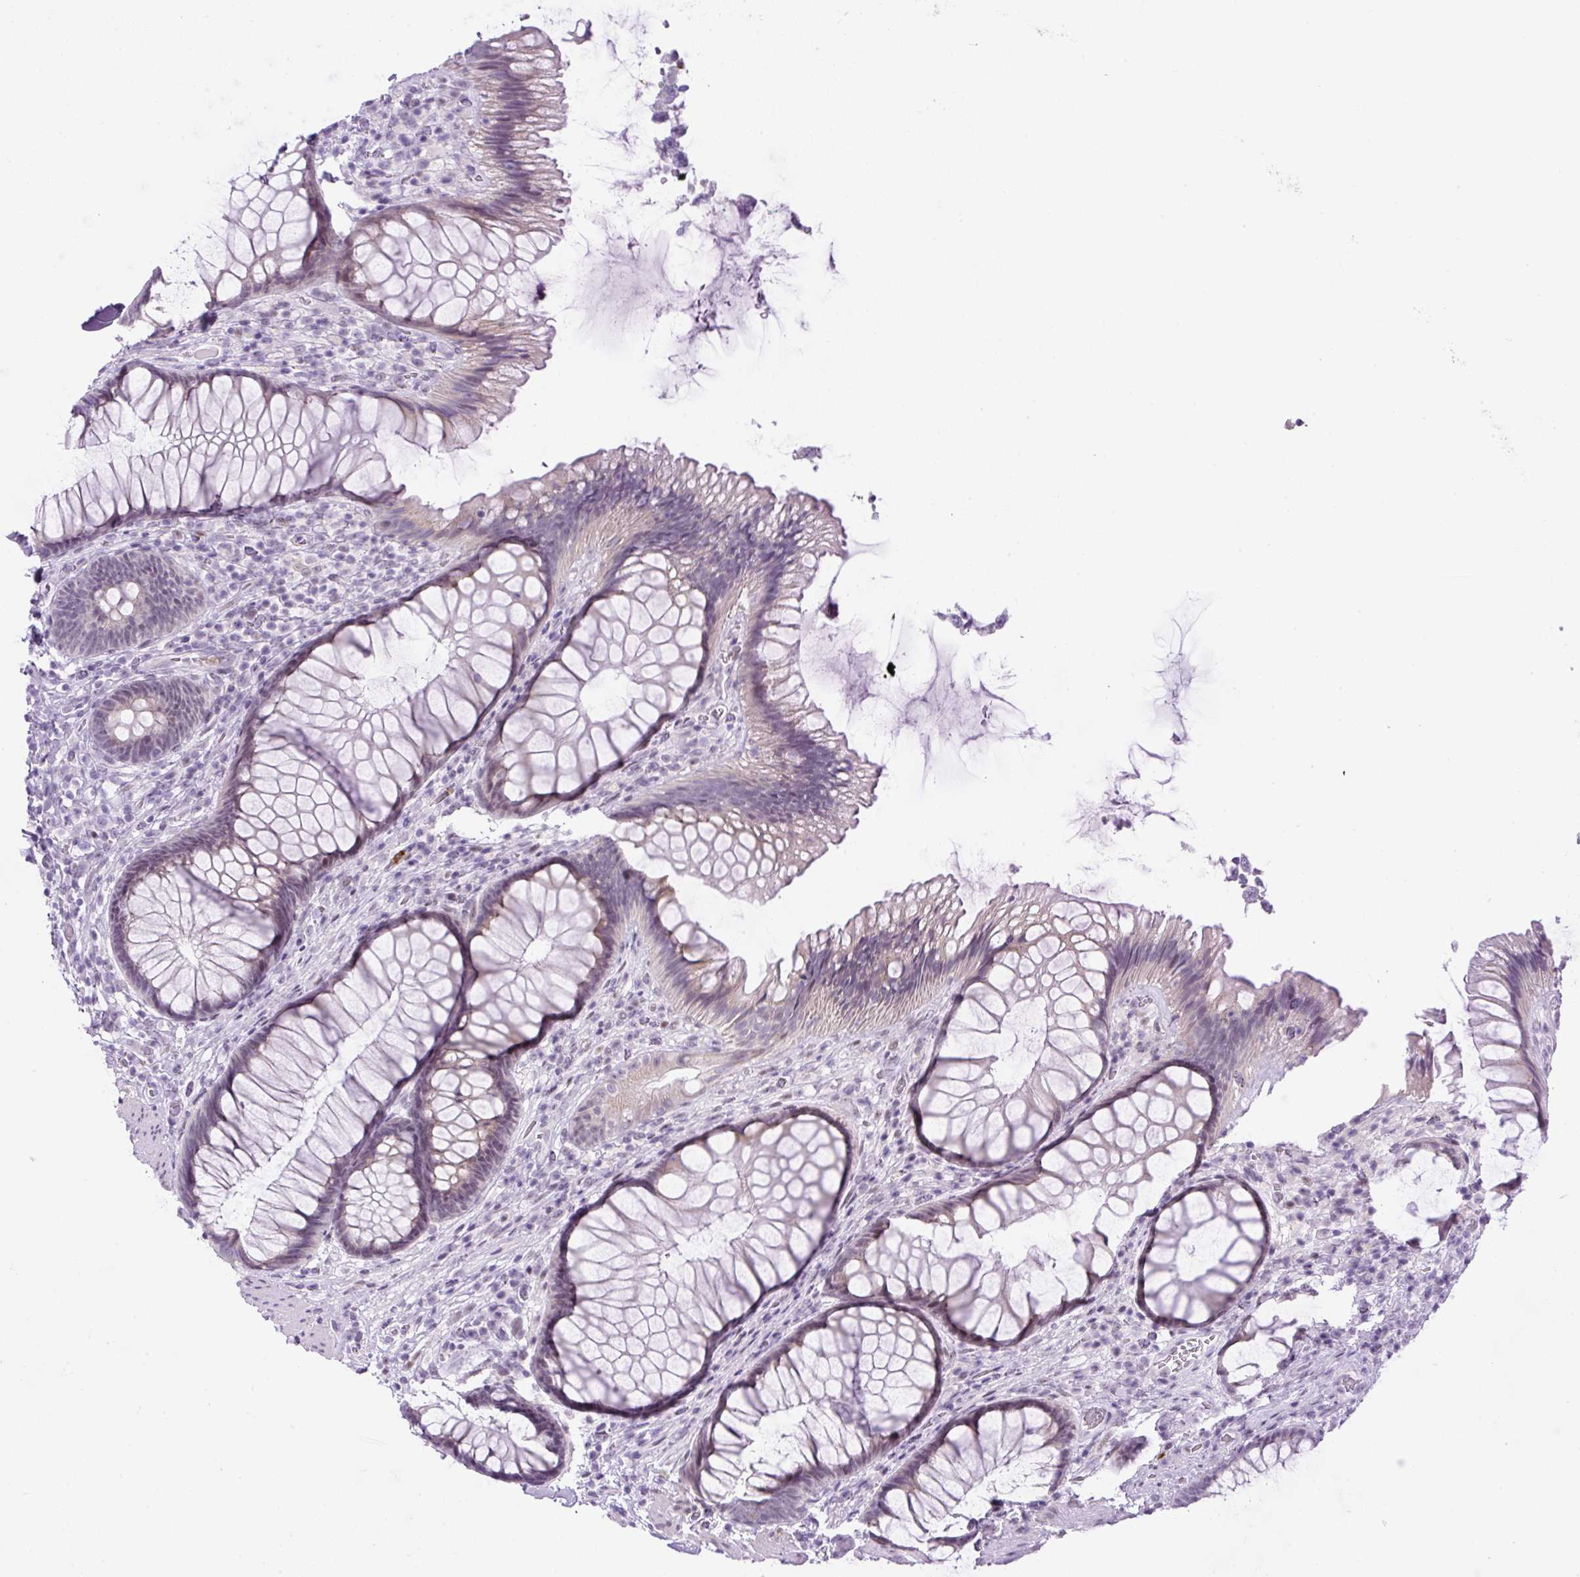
{"staining": {"intensity": "negative", "quantity": "none", "location": "none"}, "tissue": "rectum", "cell_type": "Glandular cells", "image_type": "normal", "snomed": [{"axis": "morphology", "description": "Normal tissue, NOS"}, {"axis": "topography", "description": "Rectum"}], "caption": "Immunohistochemical staining of normal rectum displays no significant expression in glandular cells. (Immunohistochemistry, brightfield microscopy, high magnification).", "gene": "RHBDD2", "patient": {"sex": "male", "age": 53}}